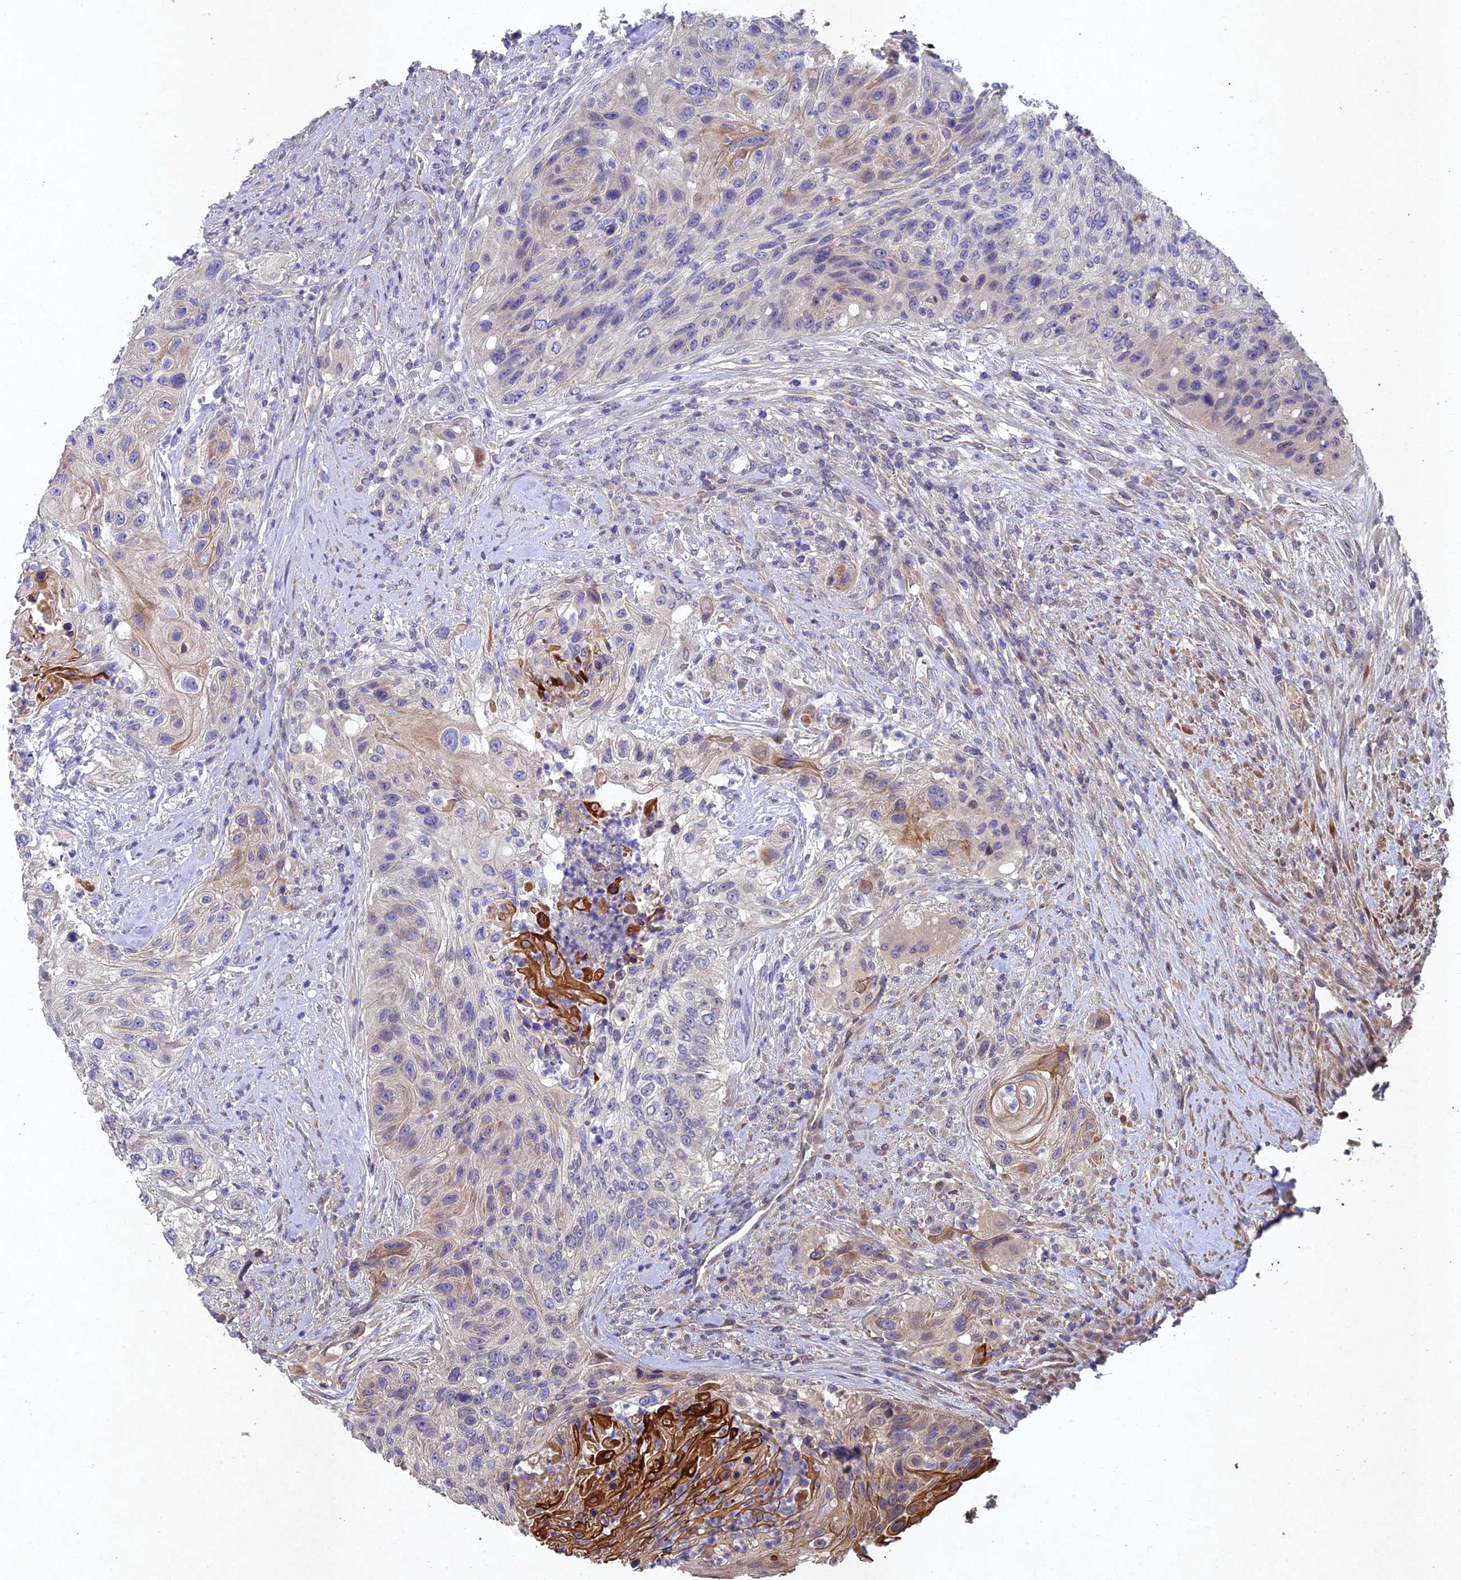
{"staining": {"intensity": "moderate", "quantity": "<25%", "location": "cytoplasmic/membranous"}, "tissue": "urothelial cancer", "cell_type": "Tumor cells", "image_type": "cancer", "snomed": [{"axis": "morphology", "description": "Urothelial carcinoma, High grade"}, {"axis": "topography", "description": "Urinary bladder"}], "caption": "The micrograph exhibits a brown stain indicating the presence of a protein in the cytoplasmic/membranous of tumor cells in urothelial cancer.", "gene": "NSMCE1", "patient": {"sex": "female", "age": 60}}